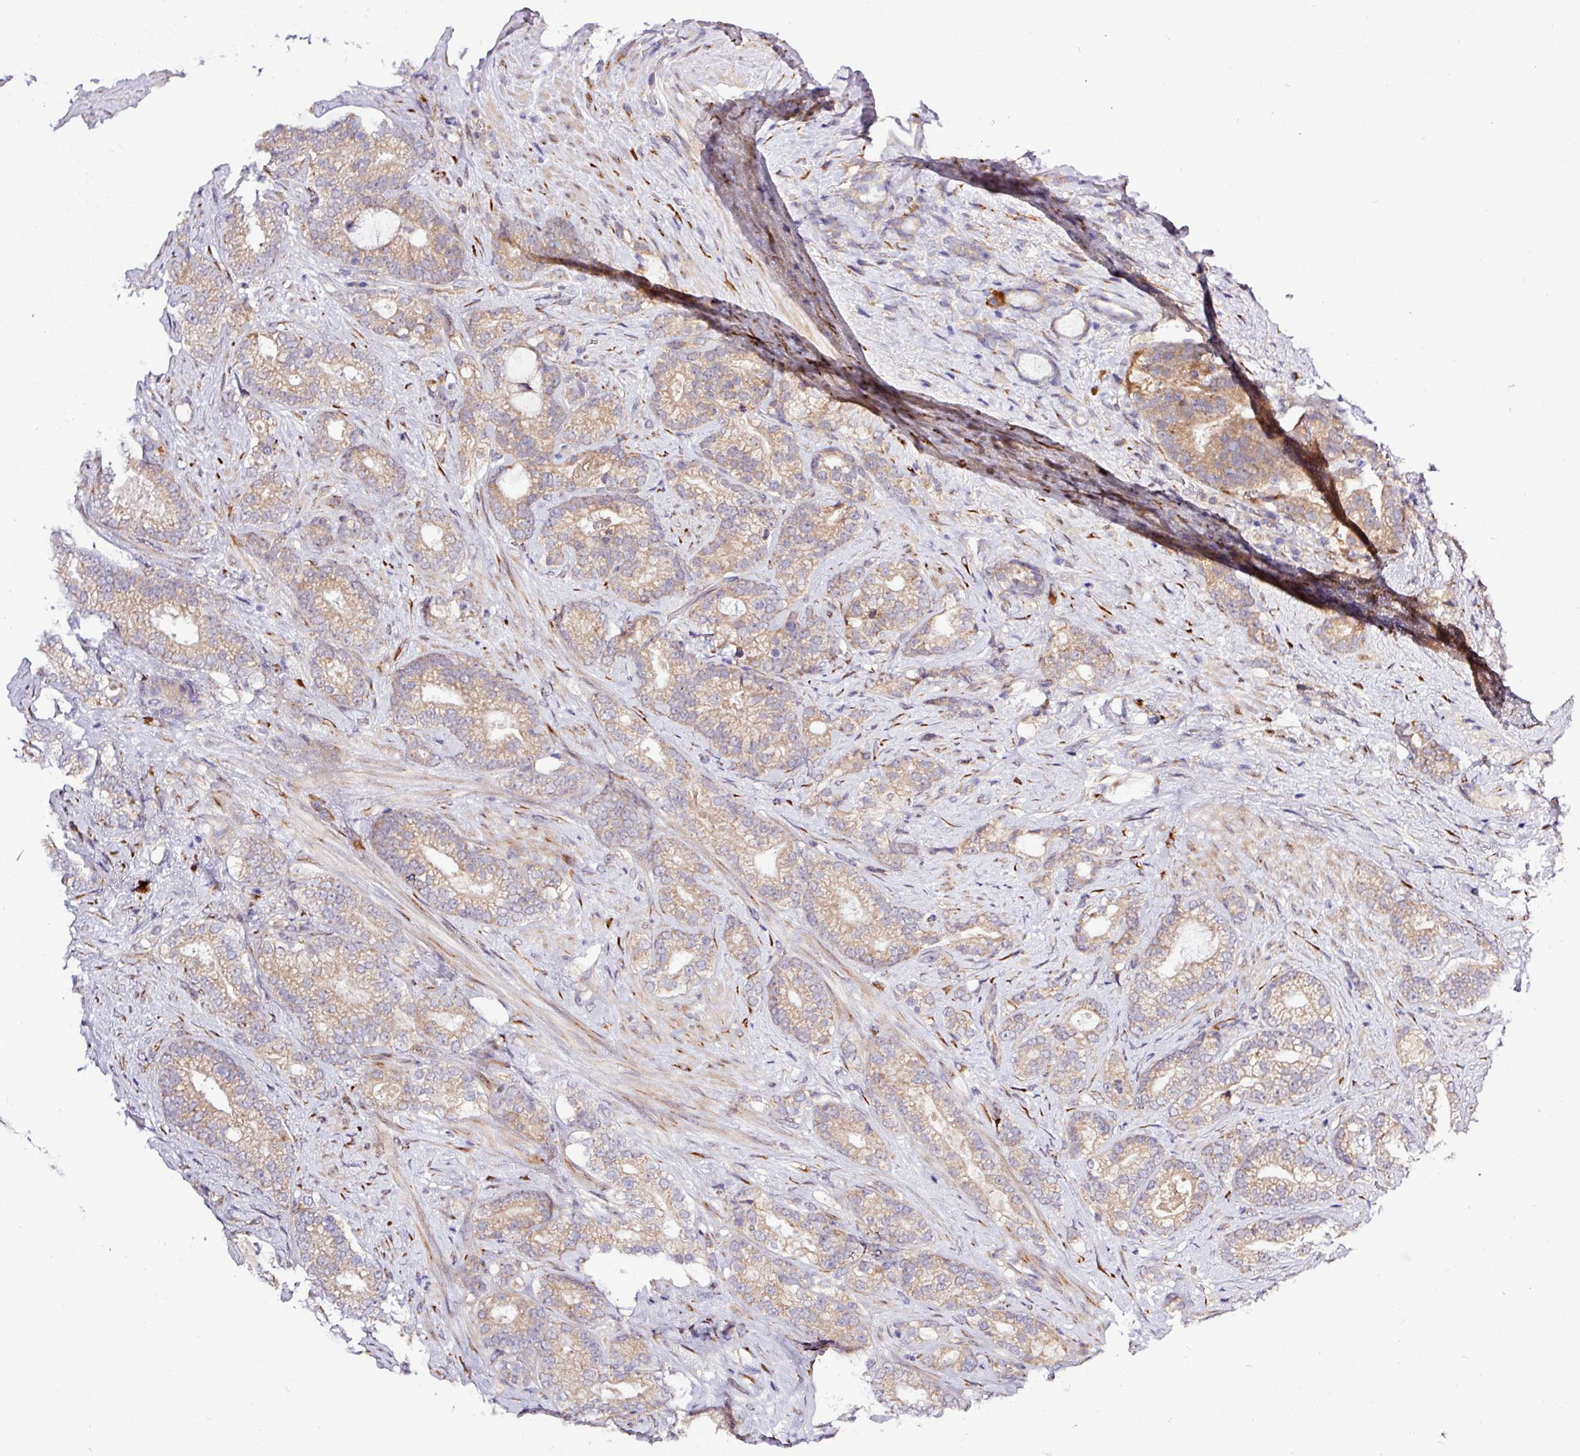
{"staining": {"intensity": "weak", "quantity": "25%-75%", "location": "cytoplasmic/membranous"}, "tissue": "prostate cancer", "cell_type": "Tumor cells", "image_type": "cancer", "snomed": [{"axis": "morphology", "description": "Adenocarcinoma, High grade"}, {"axis": "topography", "description": "Prostate and seminal vesicle, NOS"}], "caption": "Immunohistochemical staining of human prostate cancer shows low levels of weak cytoplasmic/membranous protein positivity in approximately 25%-75% of tumor cells. Using DAB (brown) and hematoxylin (blue) stains, captured at high magnification using brightfield microscopy.", "gene": "TM2D2", "patient": {"sex": "male", "age": 67}}